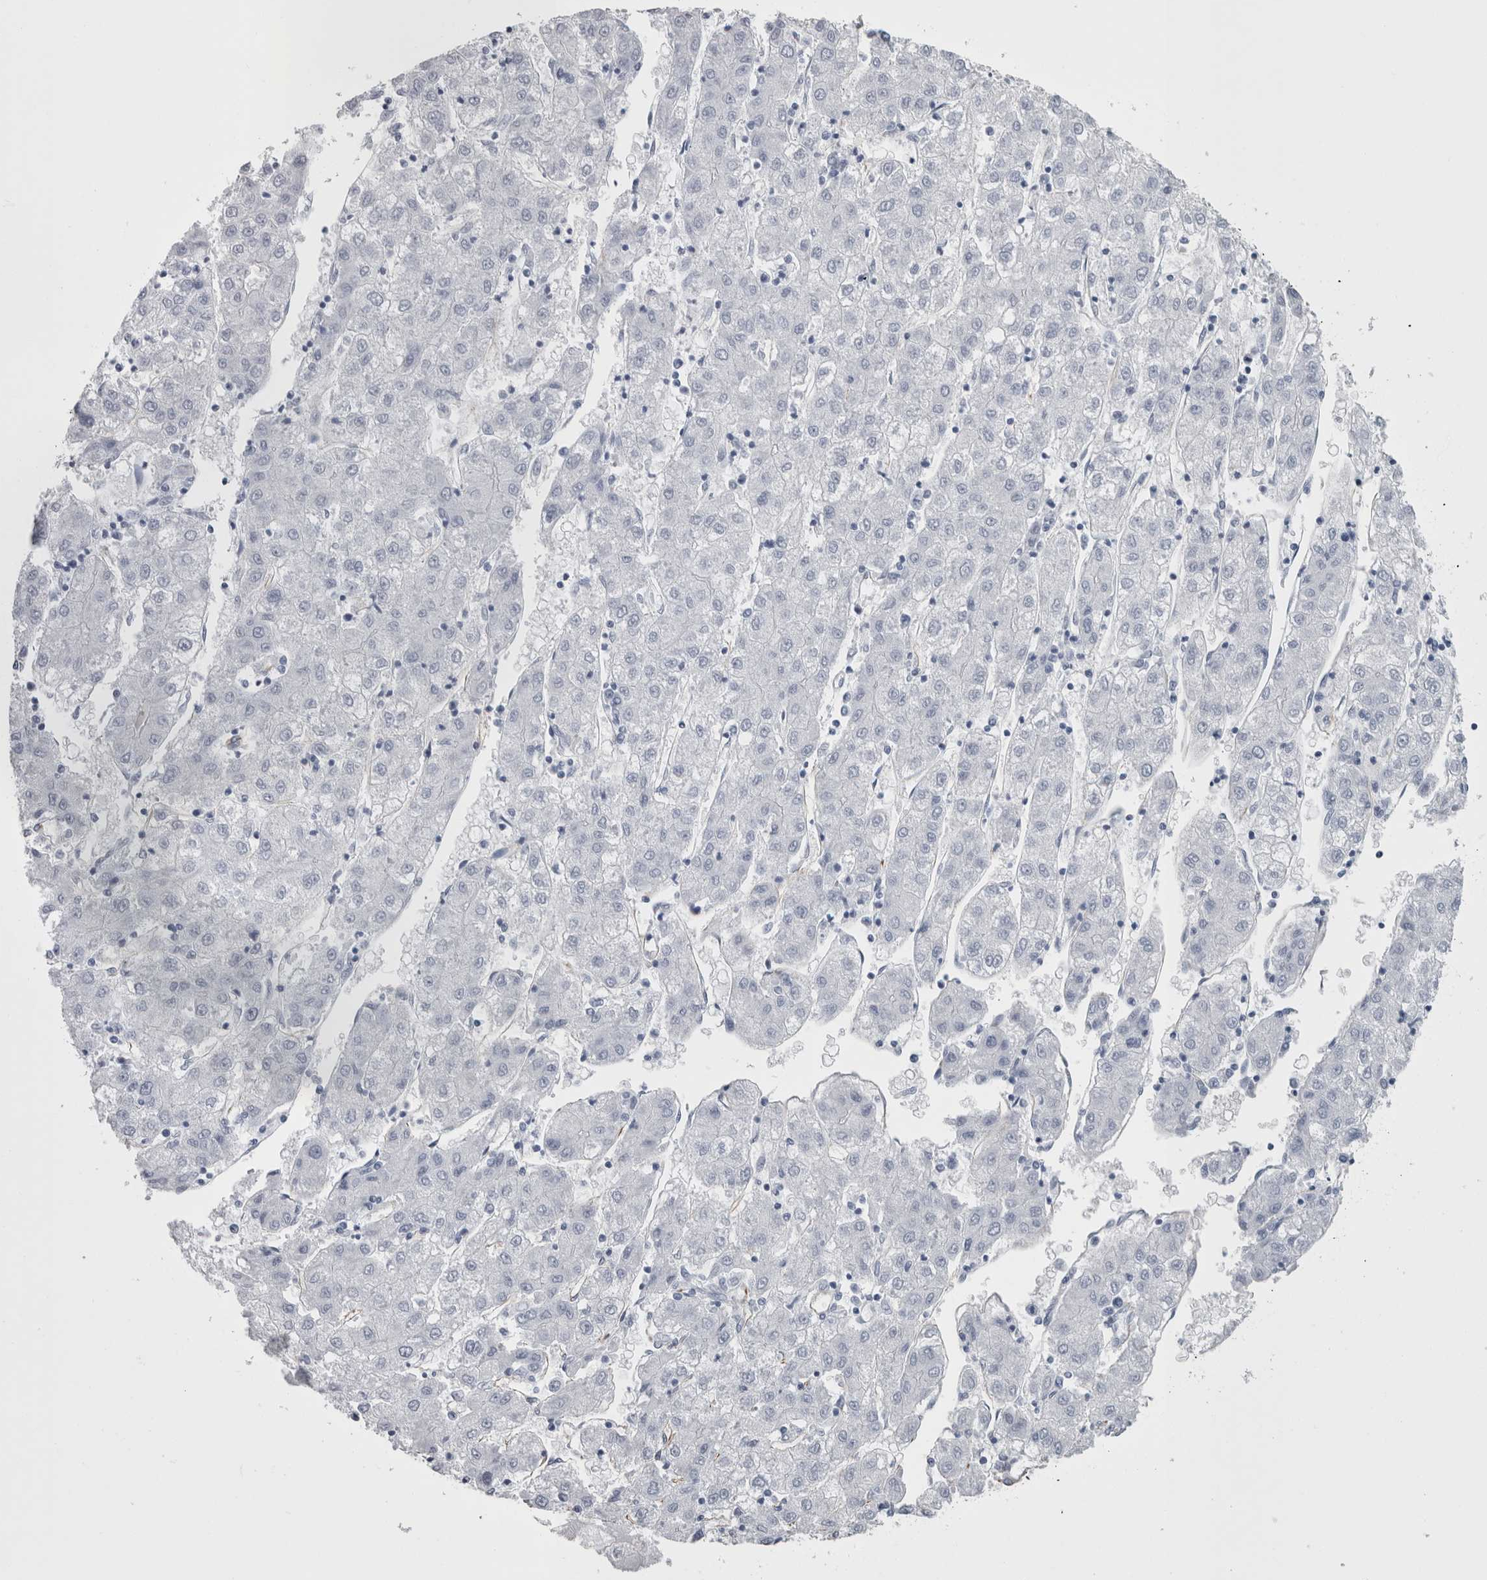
{"staining": {"intensity": "negative", "quantity": "none", "location": "none"}, "tissue": "liver cancer", "cell_type": "Tumor cells", "image_type": "cancer", "snomed": [{"axis": "morphology", "description": "Carcinoma, Hepatocellular, NOS"}, {"axis": "topography", "description": "Liver"}], "caption": "Immunohistochemistry (IHC) of liver hepatocellular carcinoma shows no expression in tumor cells. (IHC, brightfield microscopy, high magnification).", "gene": "VWDE", "patient": {"sex": "male", "age": 72}}